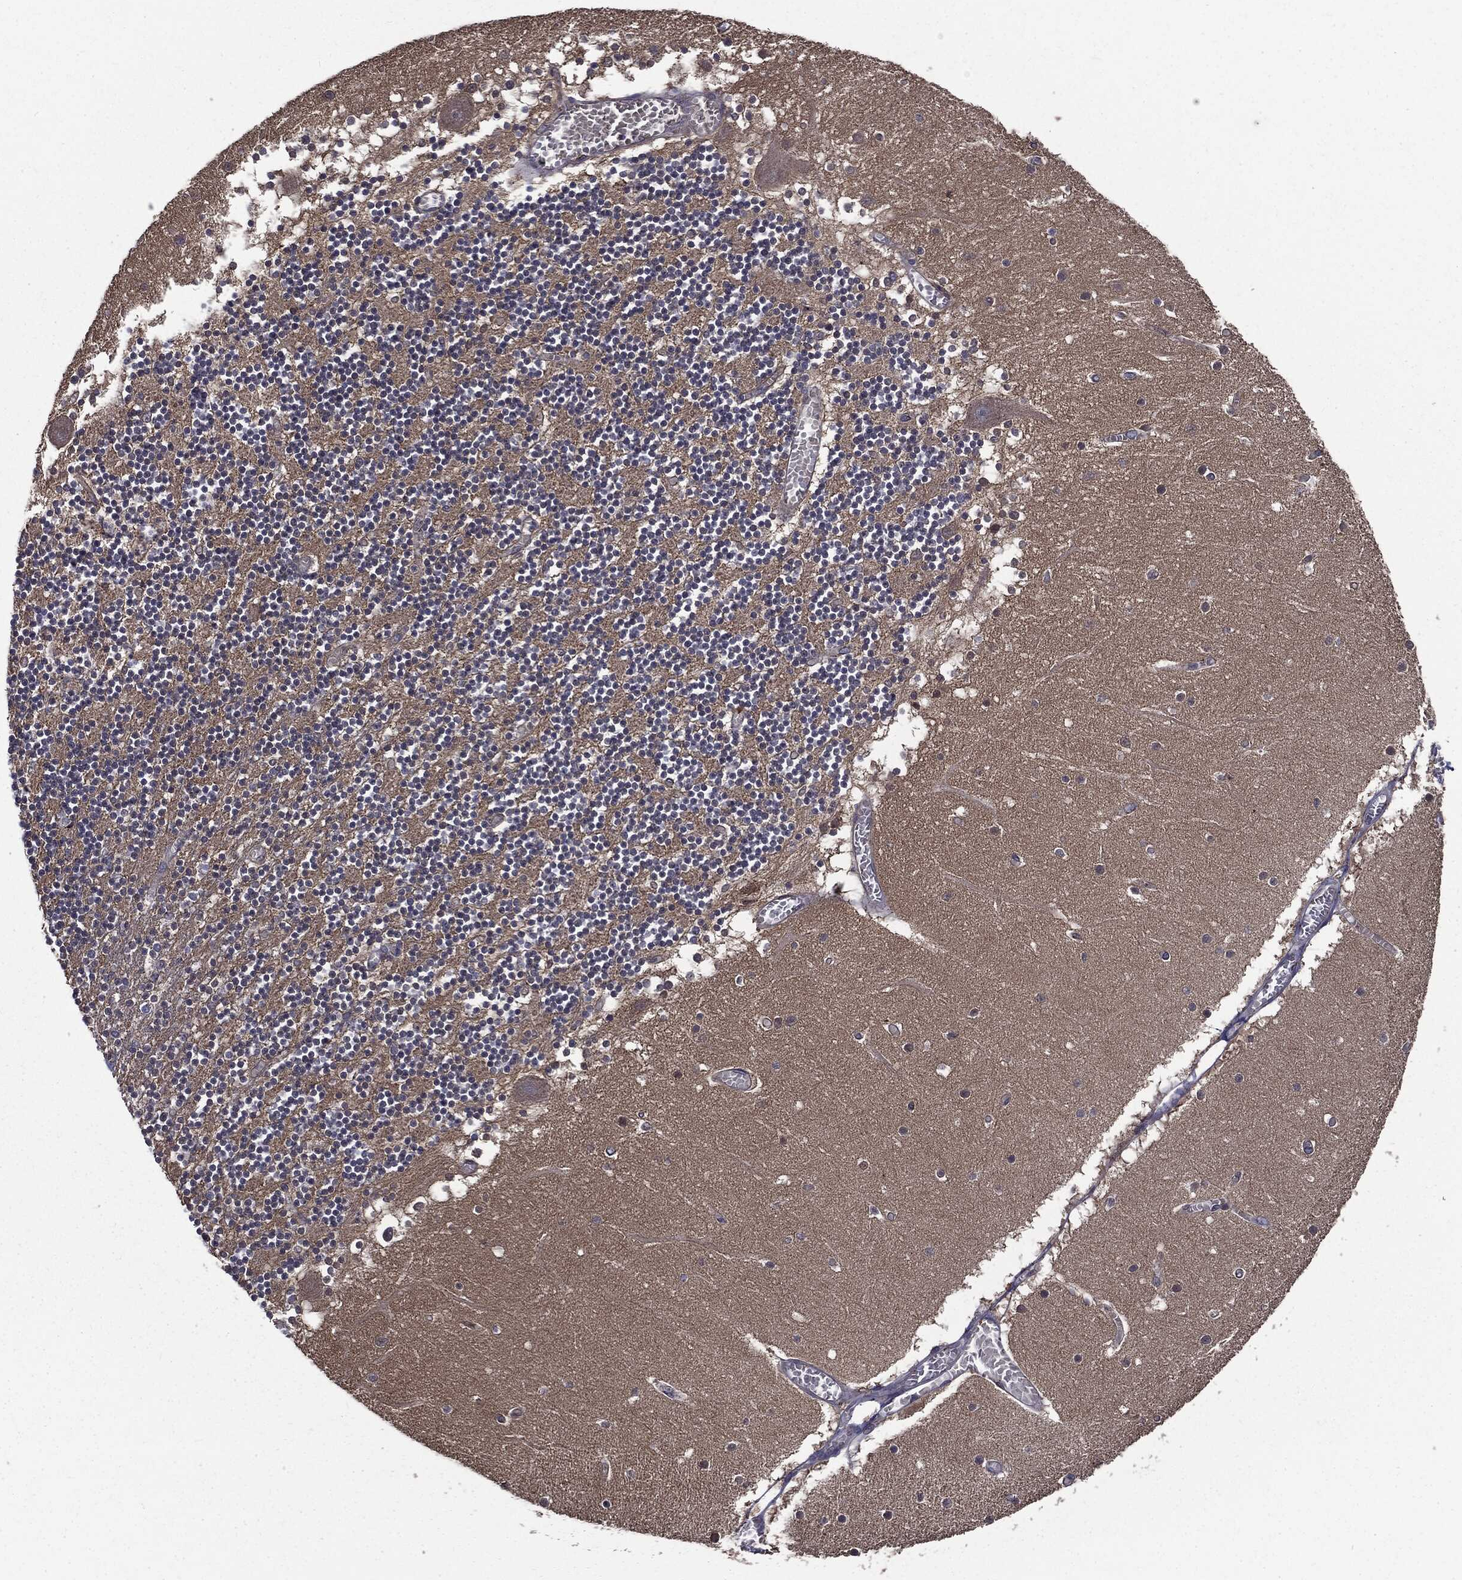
{"staining": {"intensity": "negative", "quantity": "none", "location": "none"}, "tissue": "cerebellum", "cell_type": "Cells in granular layer", "image_type": "normal", "snomed": [{"axis": "morphology", "description": "Normal tissue, NOS"}, {"axis": "topography", "description": "Cerebellum"}], "caption": "IHC of normal cerebellum exhibits no expression in cells in granular layer. The staining was performed using DAB (3,3'-diaminobenzidine) to visualize the protein expression in brown, while the nuclei were stained in blue with hematoxylin (Magnification: 20x).", "gene": "PDCD6IP", "patient": {"sex": "female", "age": 28}}